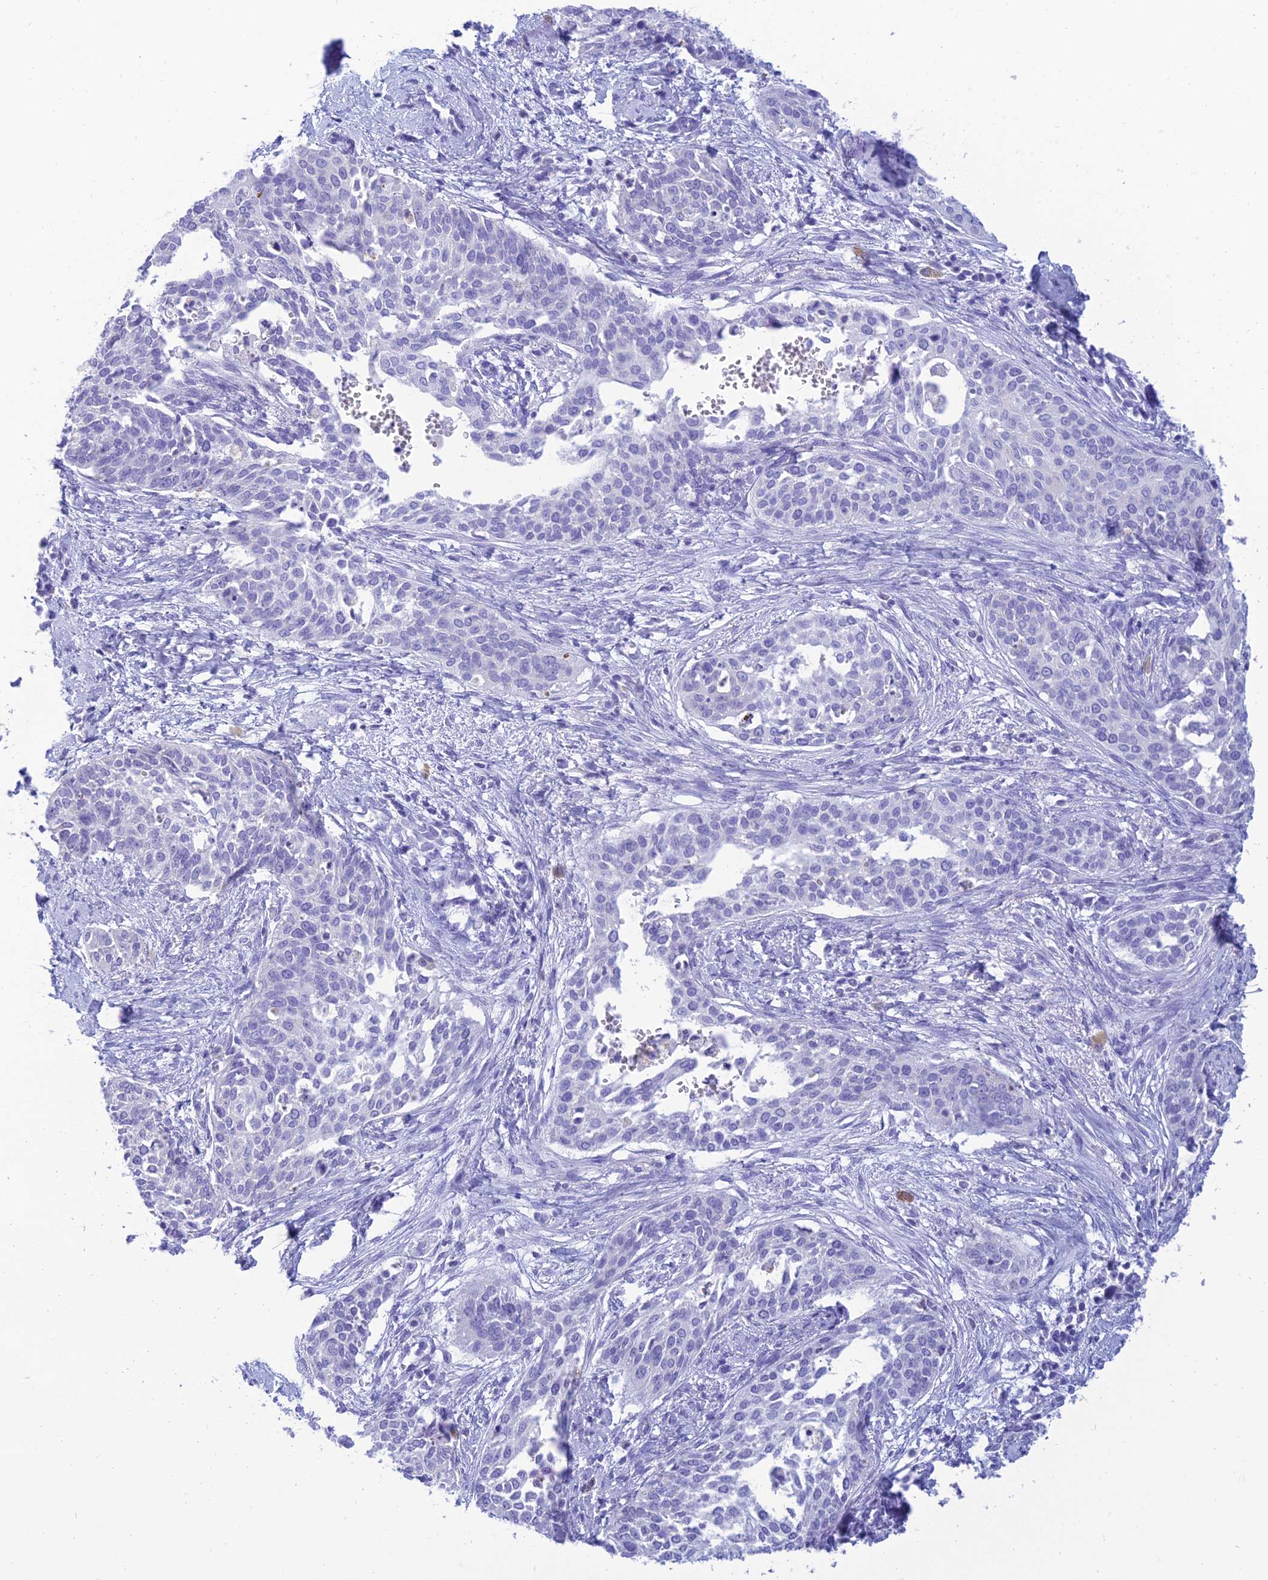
{"staining": {"intensity": "negative", "quantity": "none", "location": "none"}, "tissue": "cervical cancer", "cell_type": "Tumor cells", "image_type": "cancer", "snomed": [{"axis": "morphology", "description": "Squamous cell carcinoma, NOS"}, {"axis": "topography", "description": "Cervix"}], "caption": "Tumor cells are negative for brown protein staining in squamous cell carcinoma (cervical).", "gene": "MAL2", "patient": {"sex": "female", "age": 44}}